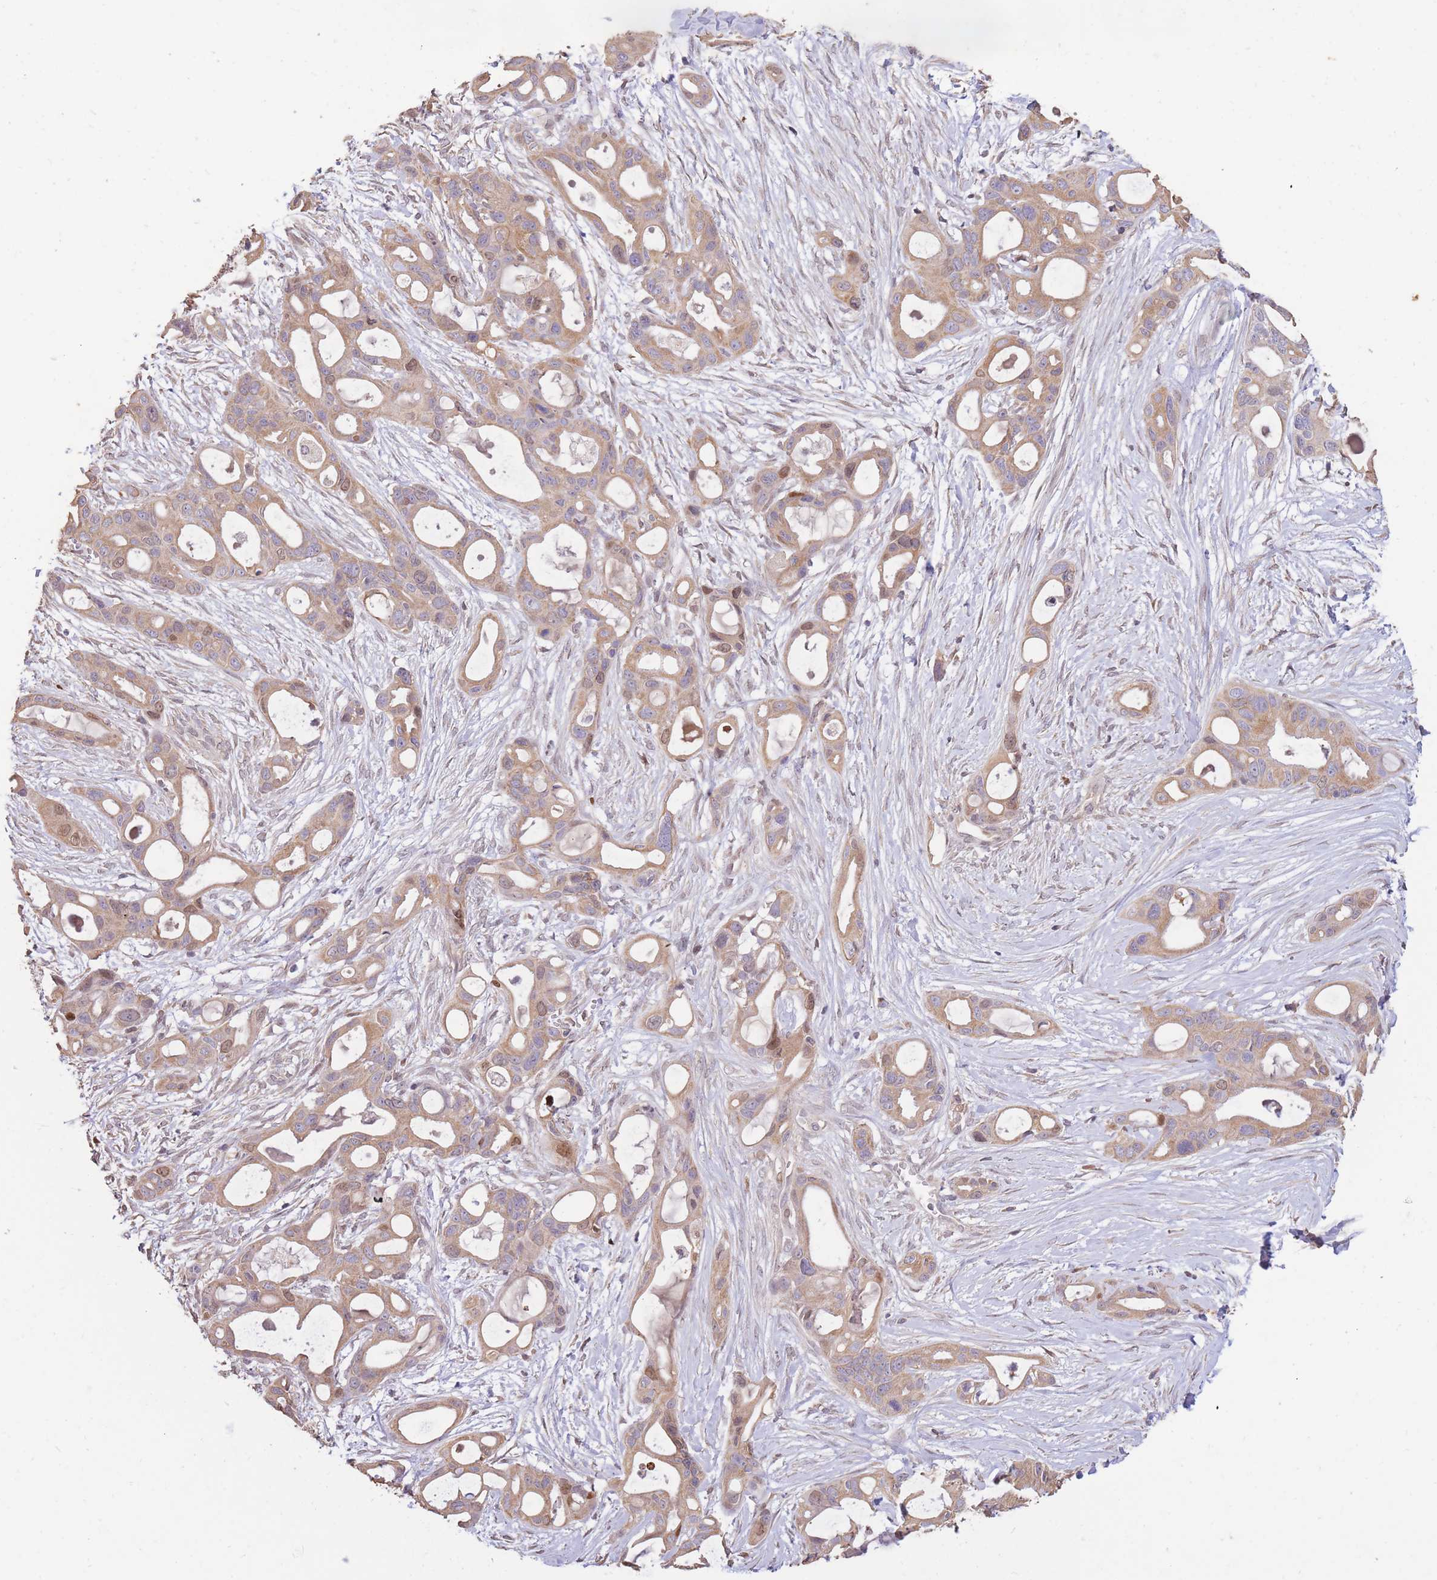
{"staining": {"intensity": "weak", "quantity": ">75%", "location": "cytoplasmic/membranous"}, "tissue": "ovarian cancer", "cell_type": "Tumor cells", "image_type": "cancer", "snomed": [{"axis": "morphology", "description": "Cystadenocarcinoma, mucinous, NOS"}, {"axis": "topography", "description": "Ovary"}], "caption": "Immunohistochemistry of human ovarian cancer reveals low levels of weak cytoplasmic/membranous staining in approximately >75% of tumor cells.", "gene": "RGS14", "patient": {"sex": "female", "age": 70}}